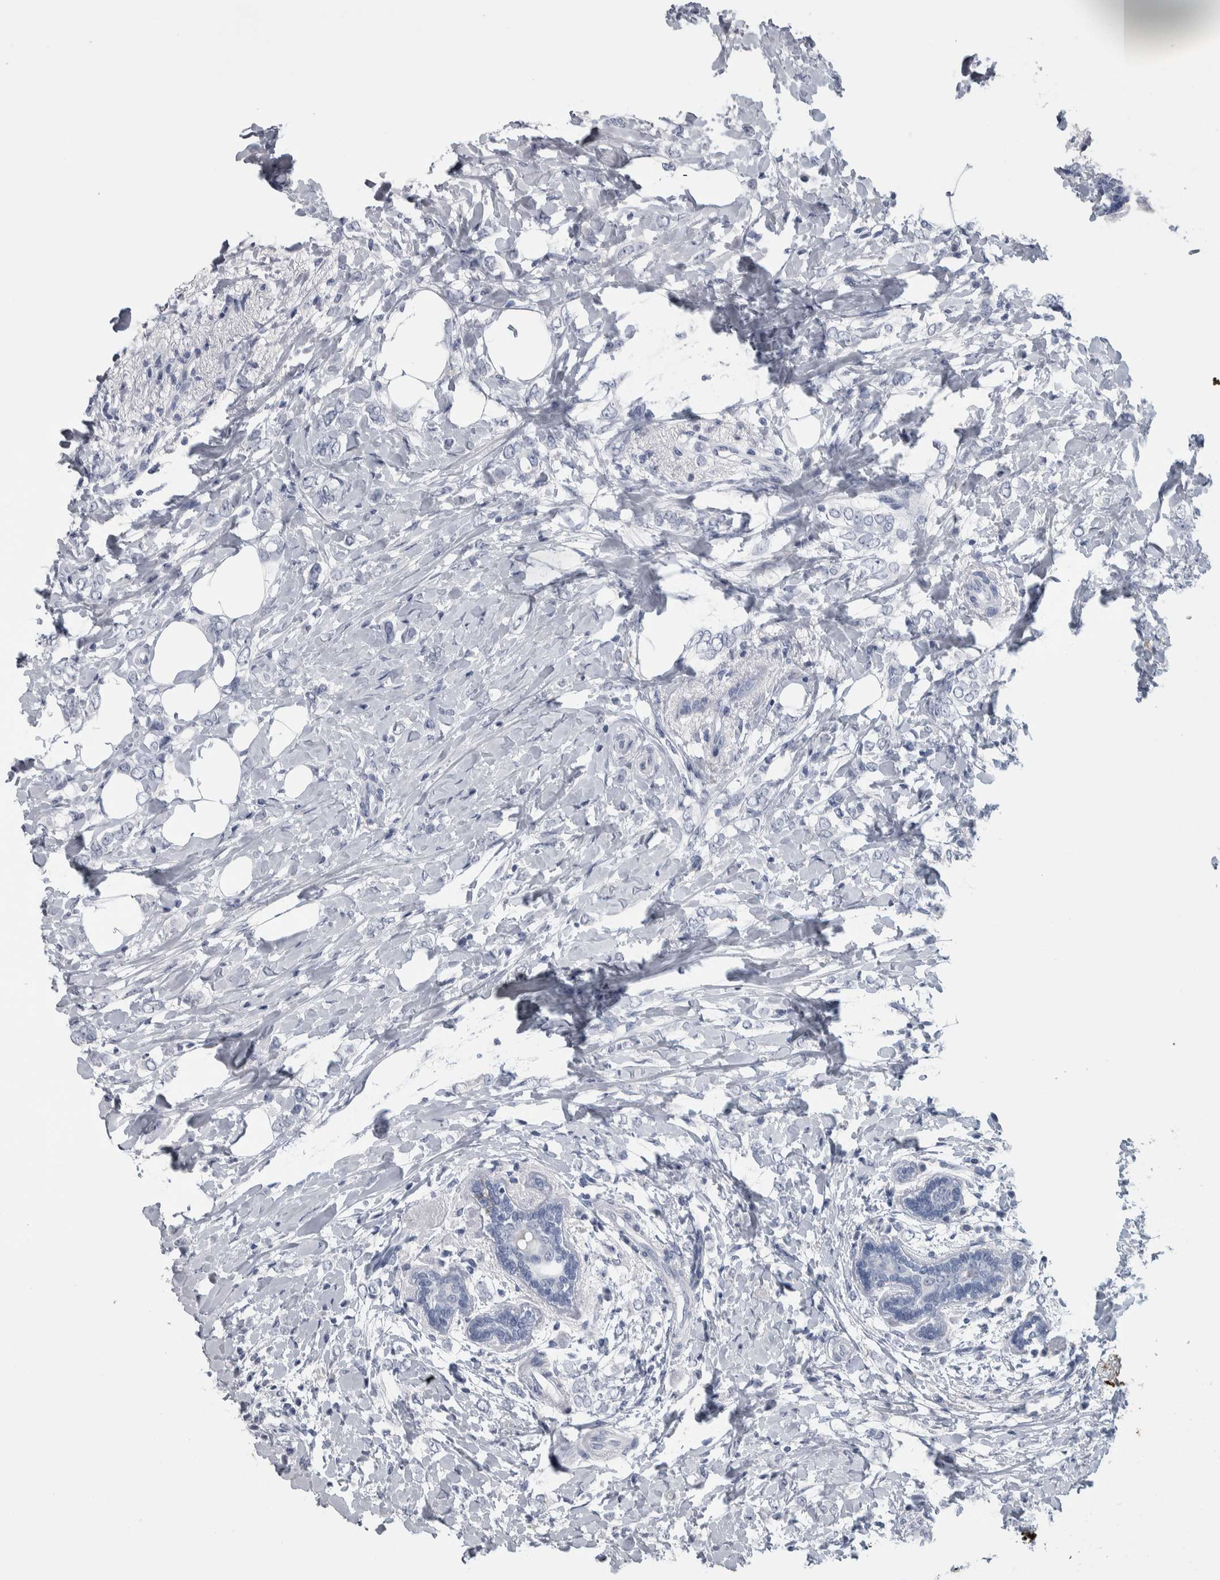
{"staining": {"intensity": "negative", "quantity": "none", "location": "none"}, "tissue": "breast cancer", "cell_type": "Tumor cells", "image_type": "cancer", "snomed": [{"axis": "morphology", "description": "Normal tissue, NOS"}, {"axis": "morphology", "description": "Lobular carcinoma"}, {"axis": "topography", "description": "Breast"}], "caption": "Breast cancer was stained to show a protein in brown. There is no significant expression in tumor cells.", "gene": "CDH17", "patient": {"sex": "female", "age": 47}}